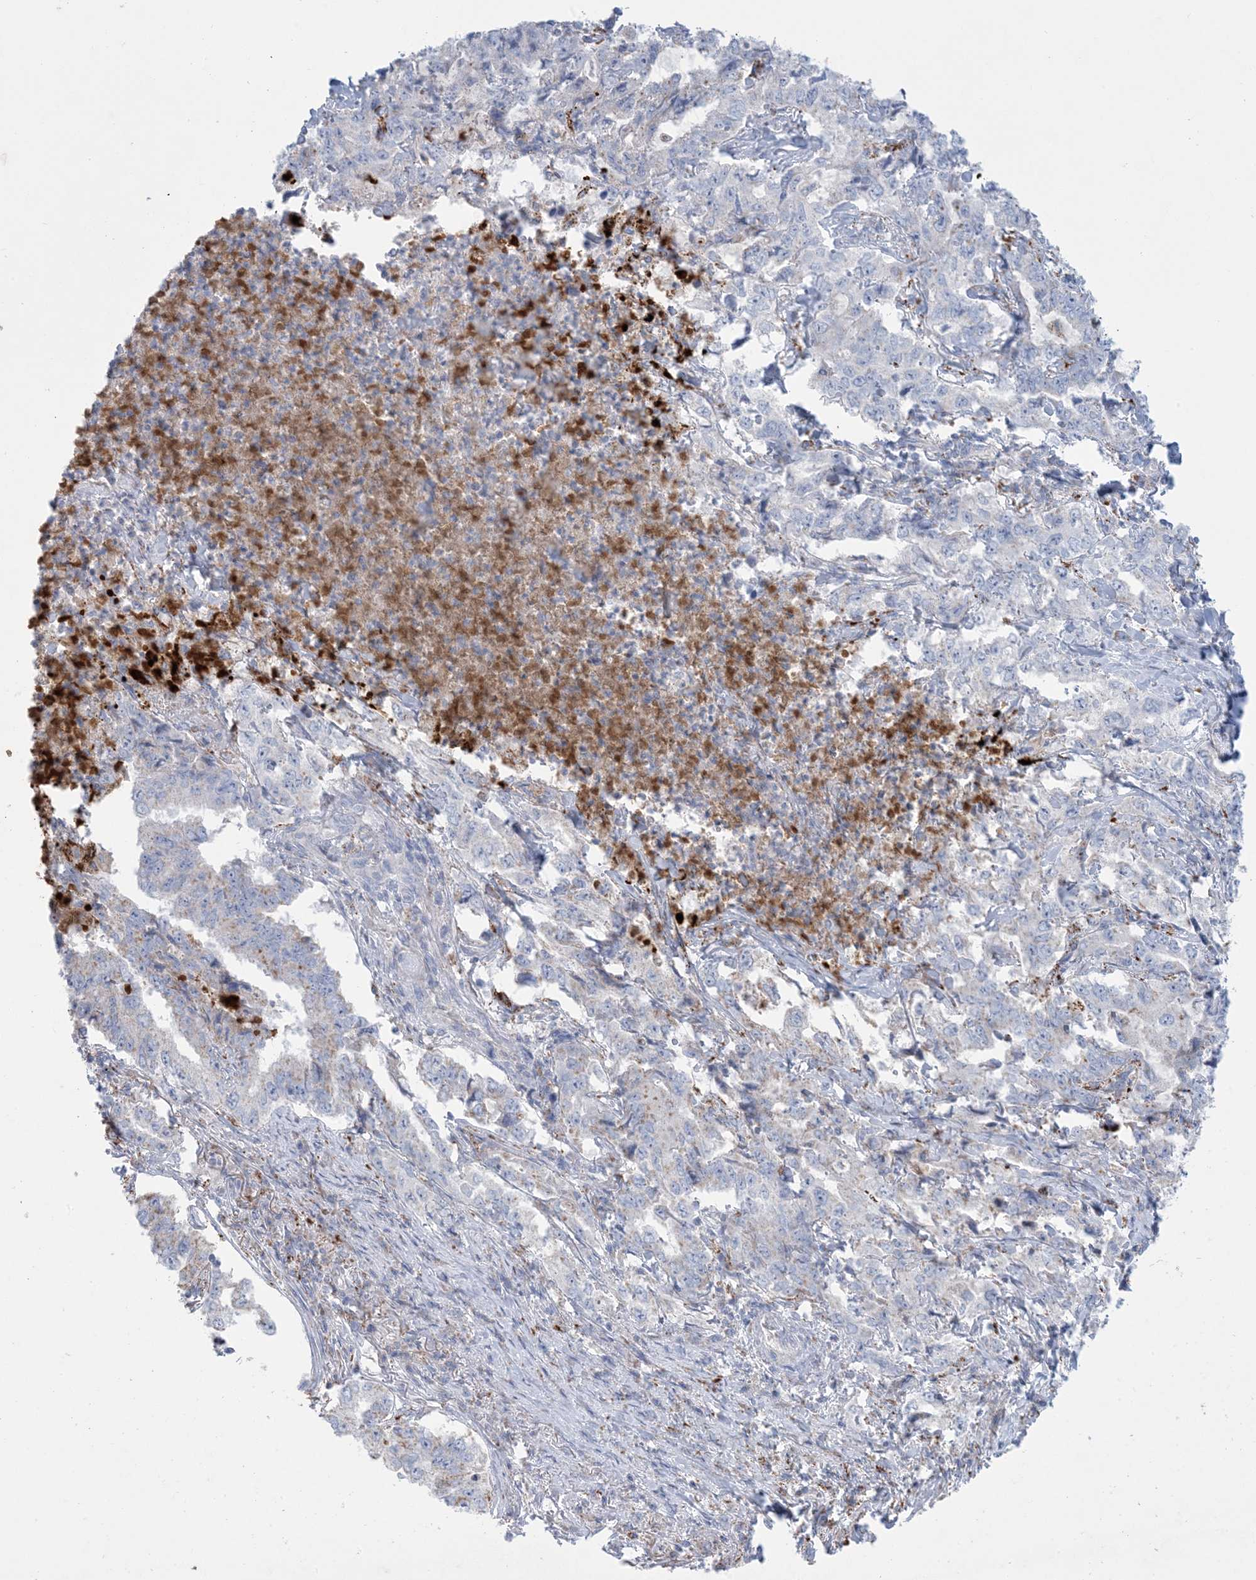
{"staining": {"intensity": "negative", "quantity": "none", "location": "none"}, "tissue": "lung cancer", "cell_type": "Tumor cells", "image_type": "cancer", "snomed": [{"axis": "morphology", "description": "Adenocarcinoma, NOS"}, {"axis": "topography", "description": "Lung"}], "caption": "The photomicrograph shows no staining of tumor cells in adenocarcinoma (lung).", "gene": "KCTD6", "patient": {"sex": "female", "age": 51}}